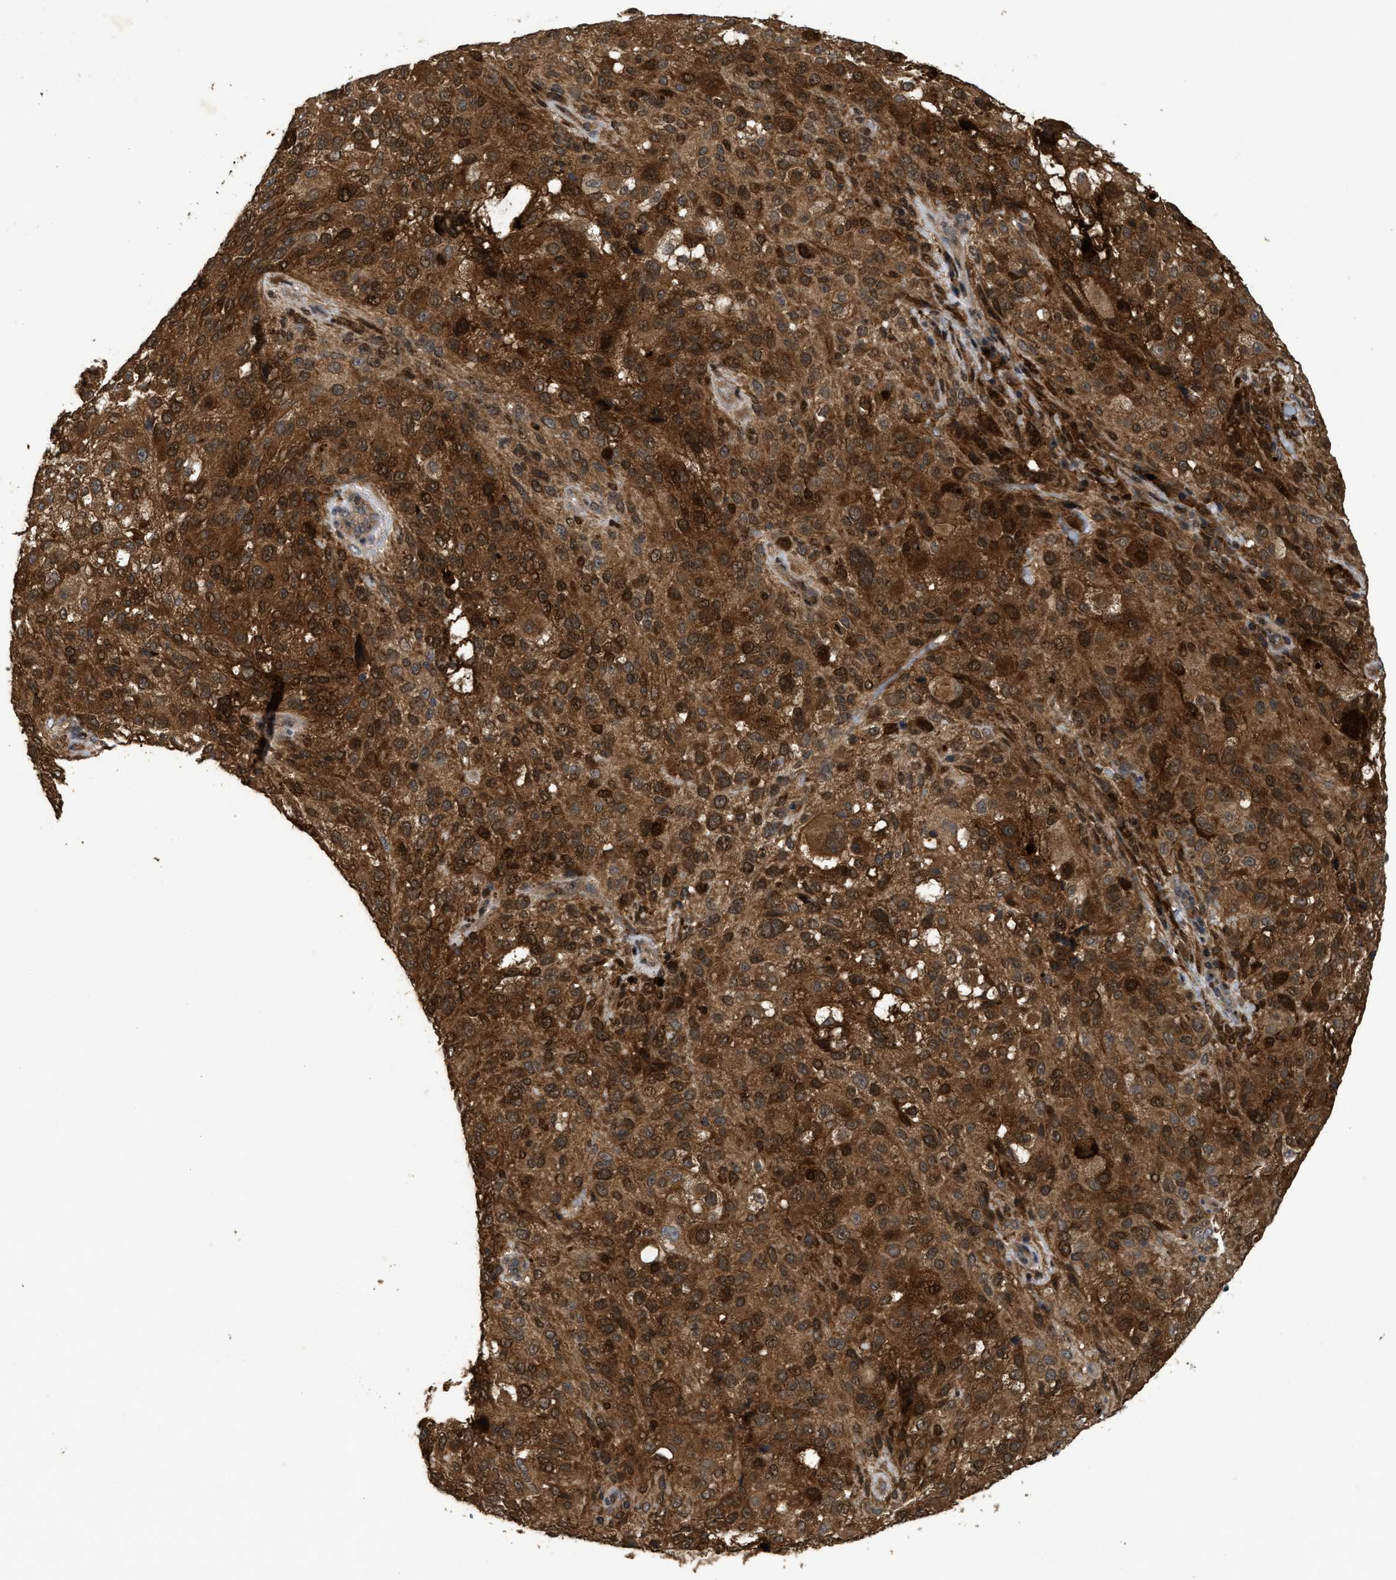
{"staining": {"intensity": "strong", "quantity": ">75%", "location": "cytoplasmic/membranous,nuclear"}, "tissue": "melanoma", "cell_type": "Tumor cells", "image_type": "cancer", "snomed": [{"axis": "morphology", "description": "Necrosis, NOS"}, {"axis": "morphology", "description": "Malignant melanoma, NOS"}, {"axis": "topography", "description": "Skin"}], "caption": "Strong cytoplasmic/membranous and nuclear protein staining is present in approximately >75% of tumor cells in malignant melanoma. (brown staining indicates protein expression, while blue staining denotes nuclei).", "gene": "CBR3", "patient": {"sex": "female", "age": 87}}